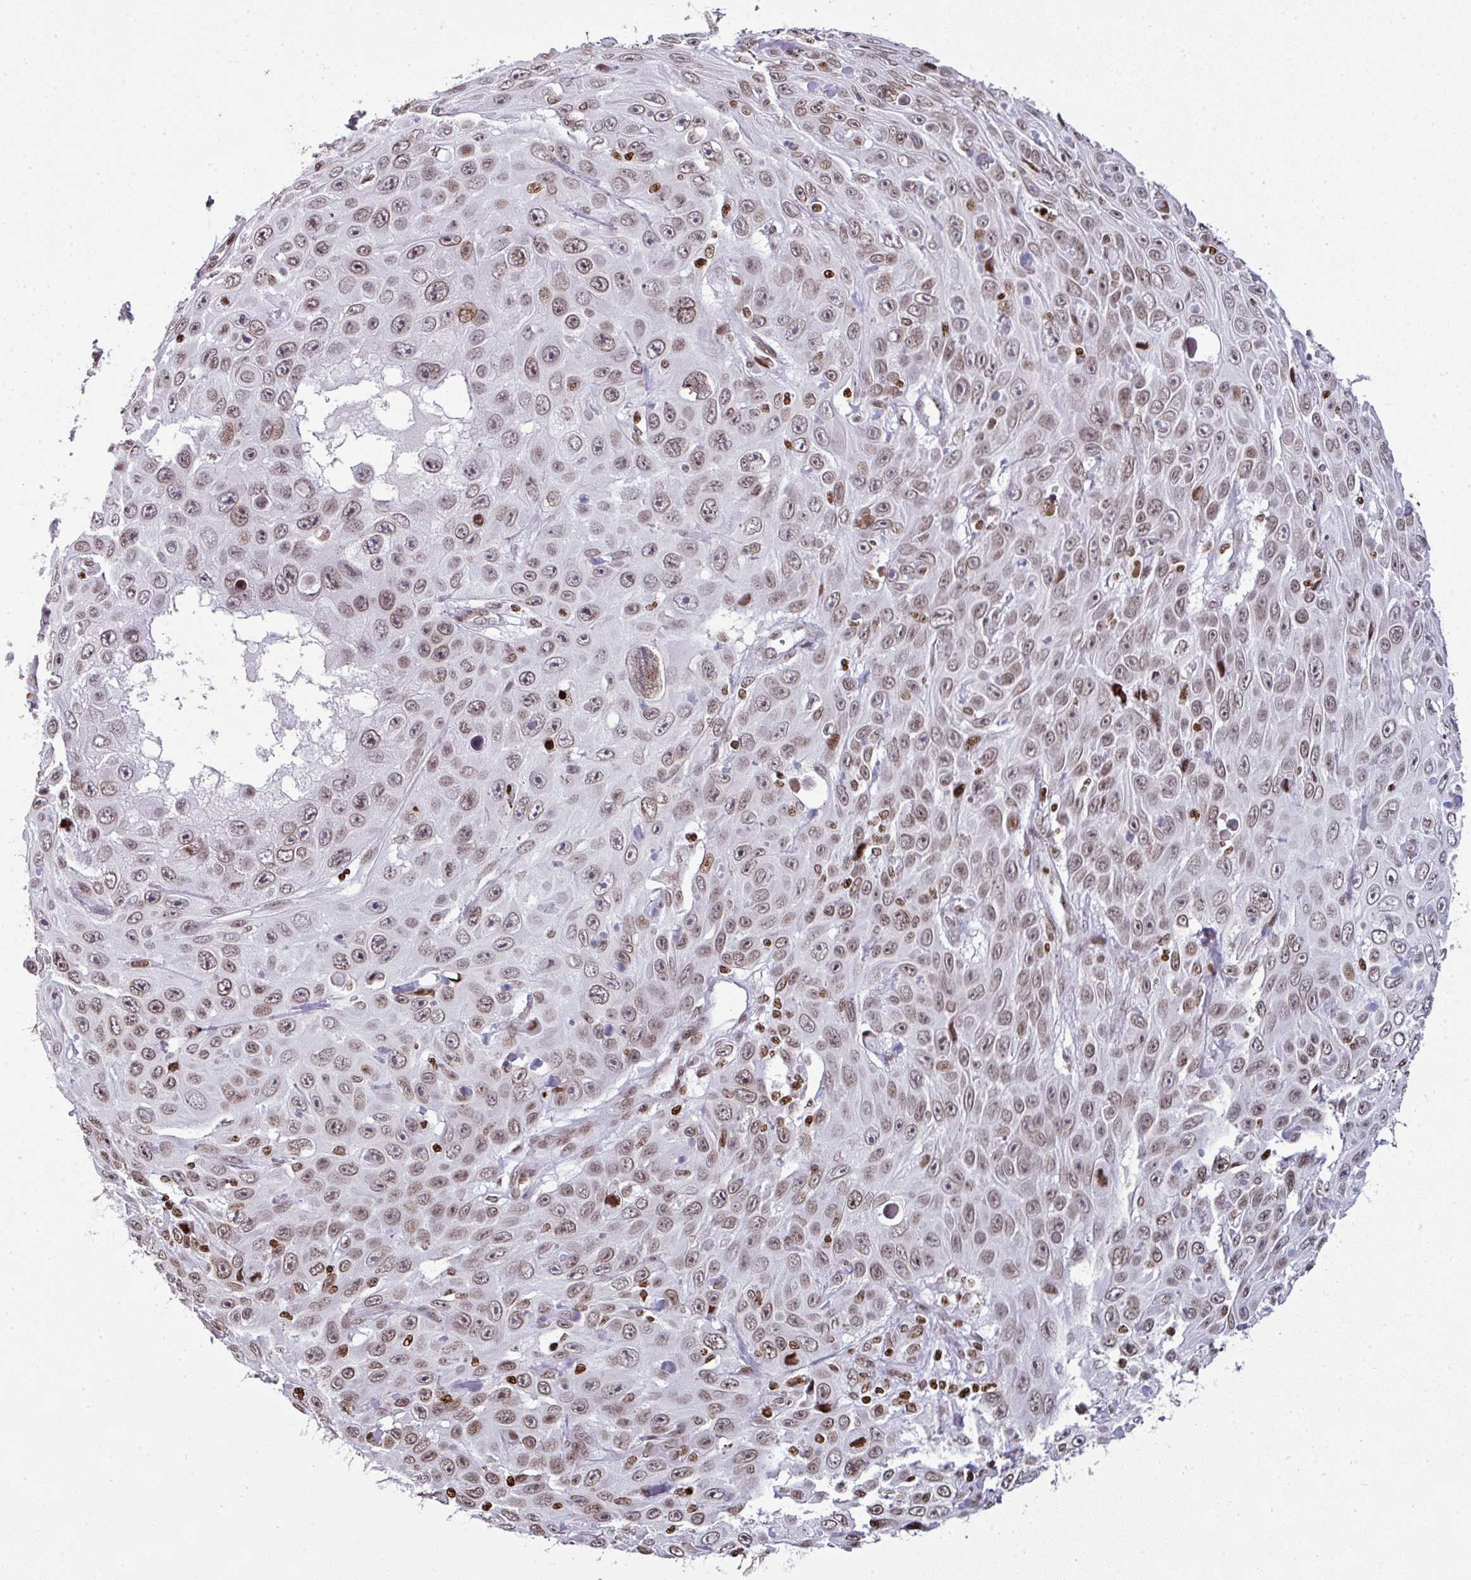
{"staining": {"intensity": "moderate", "quantity": ">75%", "location": "nuclear"}, "tissue": "skin cancer", "cell_type": "Tumor cells", "image_type": "cancer", "snomed": [{"axis": "morphology", "description": "Squamous cell carcinoma, NOS"}, {"axis": "topography", "description": "Skin"}], "caption": "About >75% of tumor cells in squamous cell carcinoma (skin) demonstrate moderate nuclear protein staining as visualized by brown immunohistochemical staining.", "gene": "RASL11A", "patient": {"sex": "male", "age": 82}}